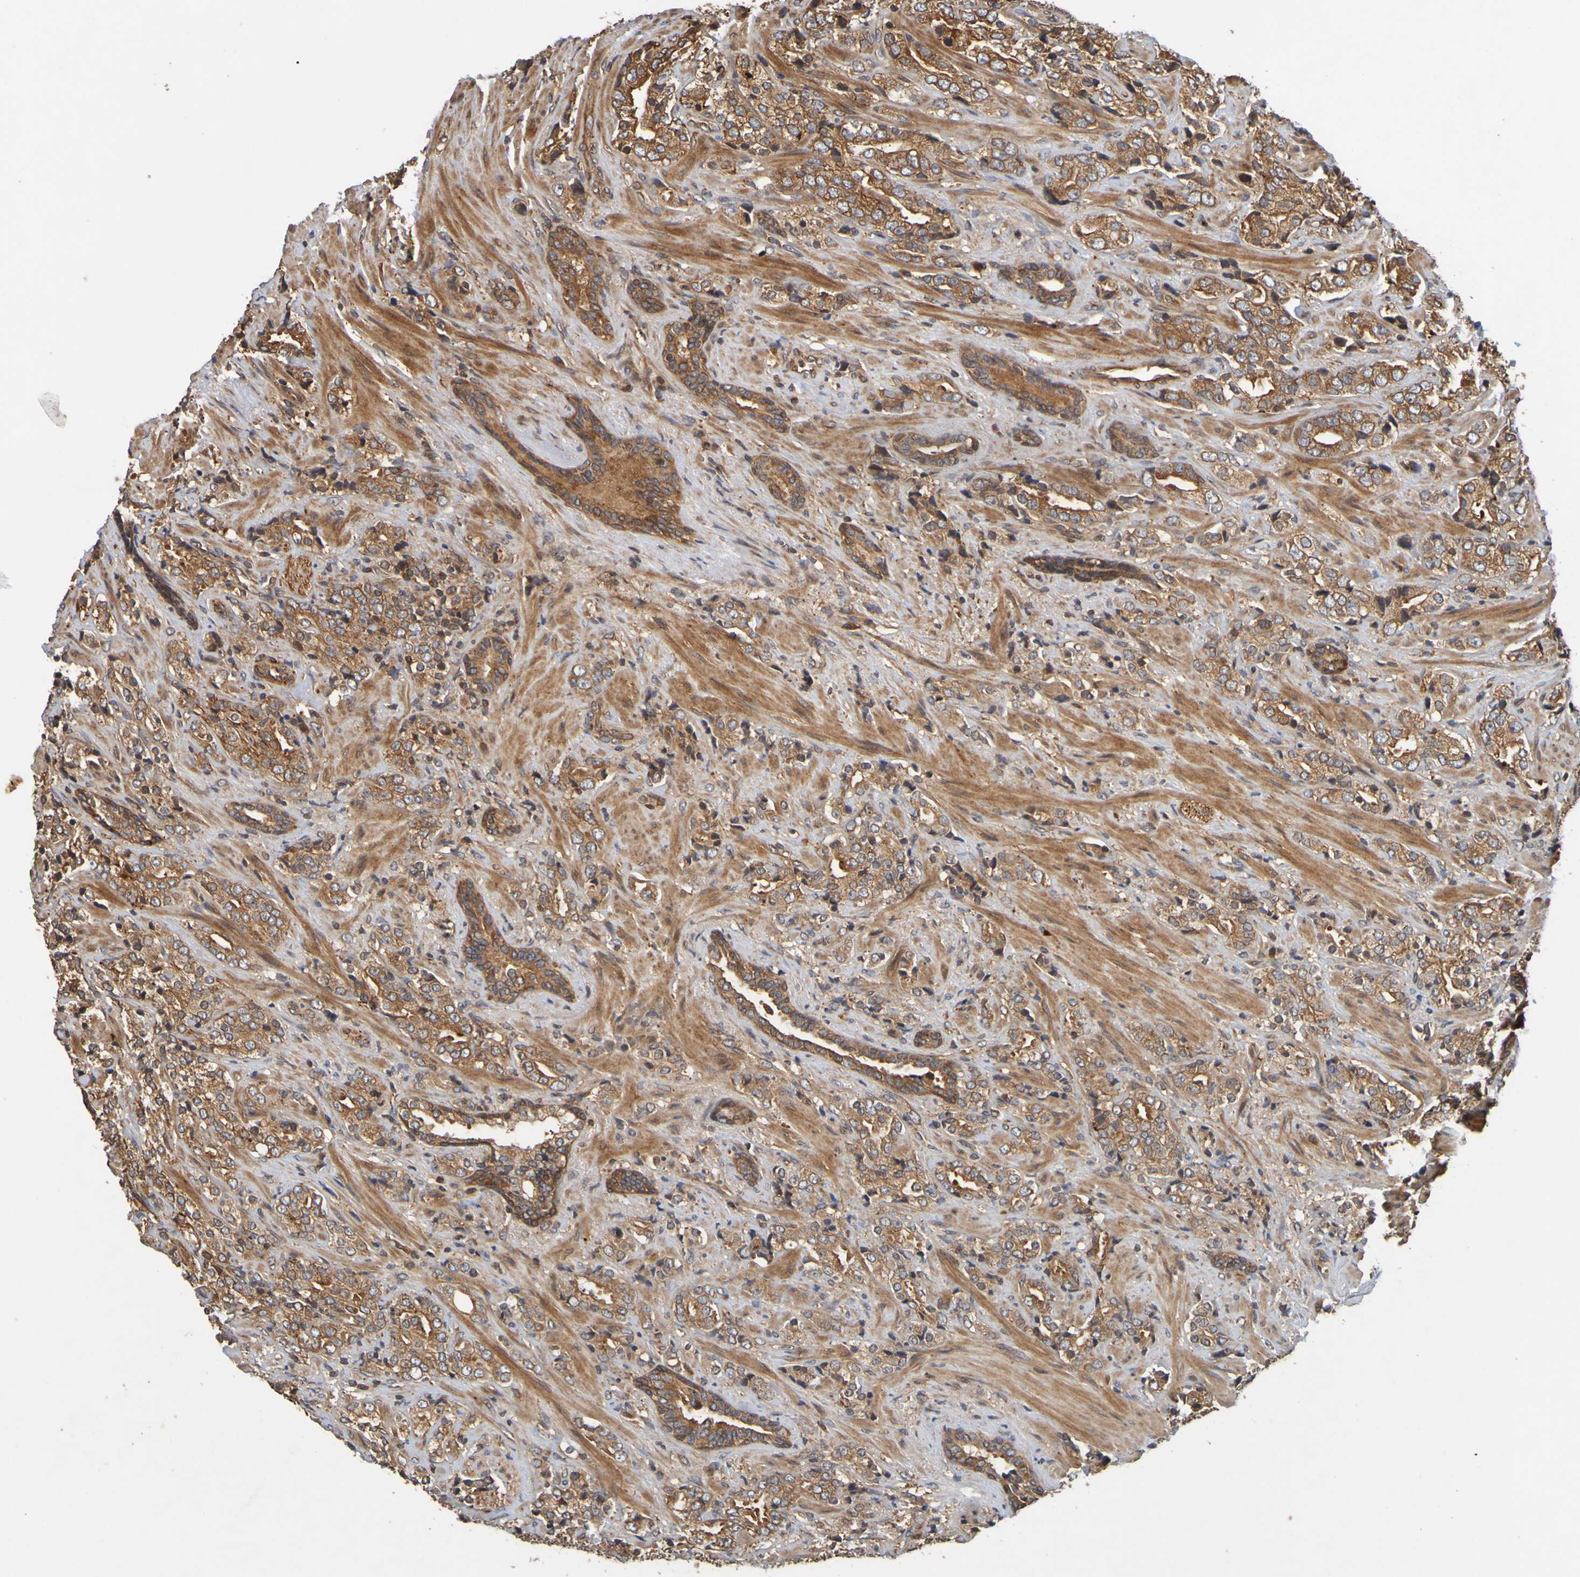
{"staining": {"intensity": "strong", "quantity": ">75%", "location": "cytoplasmic/membranous"}, "tissue": "prostate cancer", "cell_type": "Tumor cells", "image_type": "cancer", "snomed": [{"axis": "morphology", "description": "Adenocarcinoma, High grade"}, {"axis": "topography", "description": "Prostate"}], "caption": "Immunohistochemistry of human high-grade adenocarcinoma (prostate) demonstrates high levels of strong cytoplasmic/membranous staining in approximately >75% of tumor cells.", "gene": "OCRL", "patient": {"sex": "male", "age": 71}}